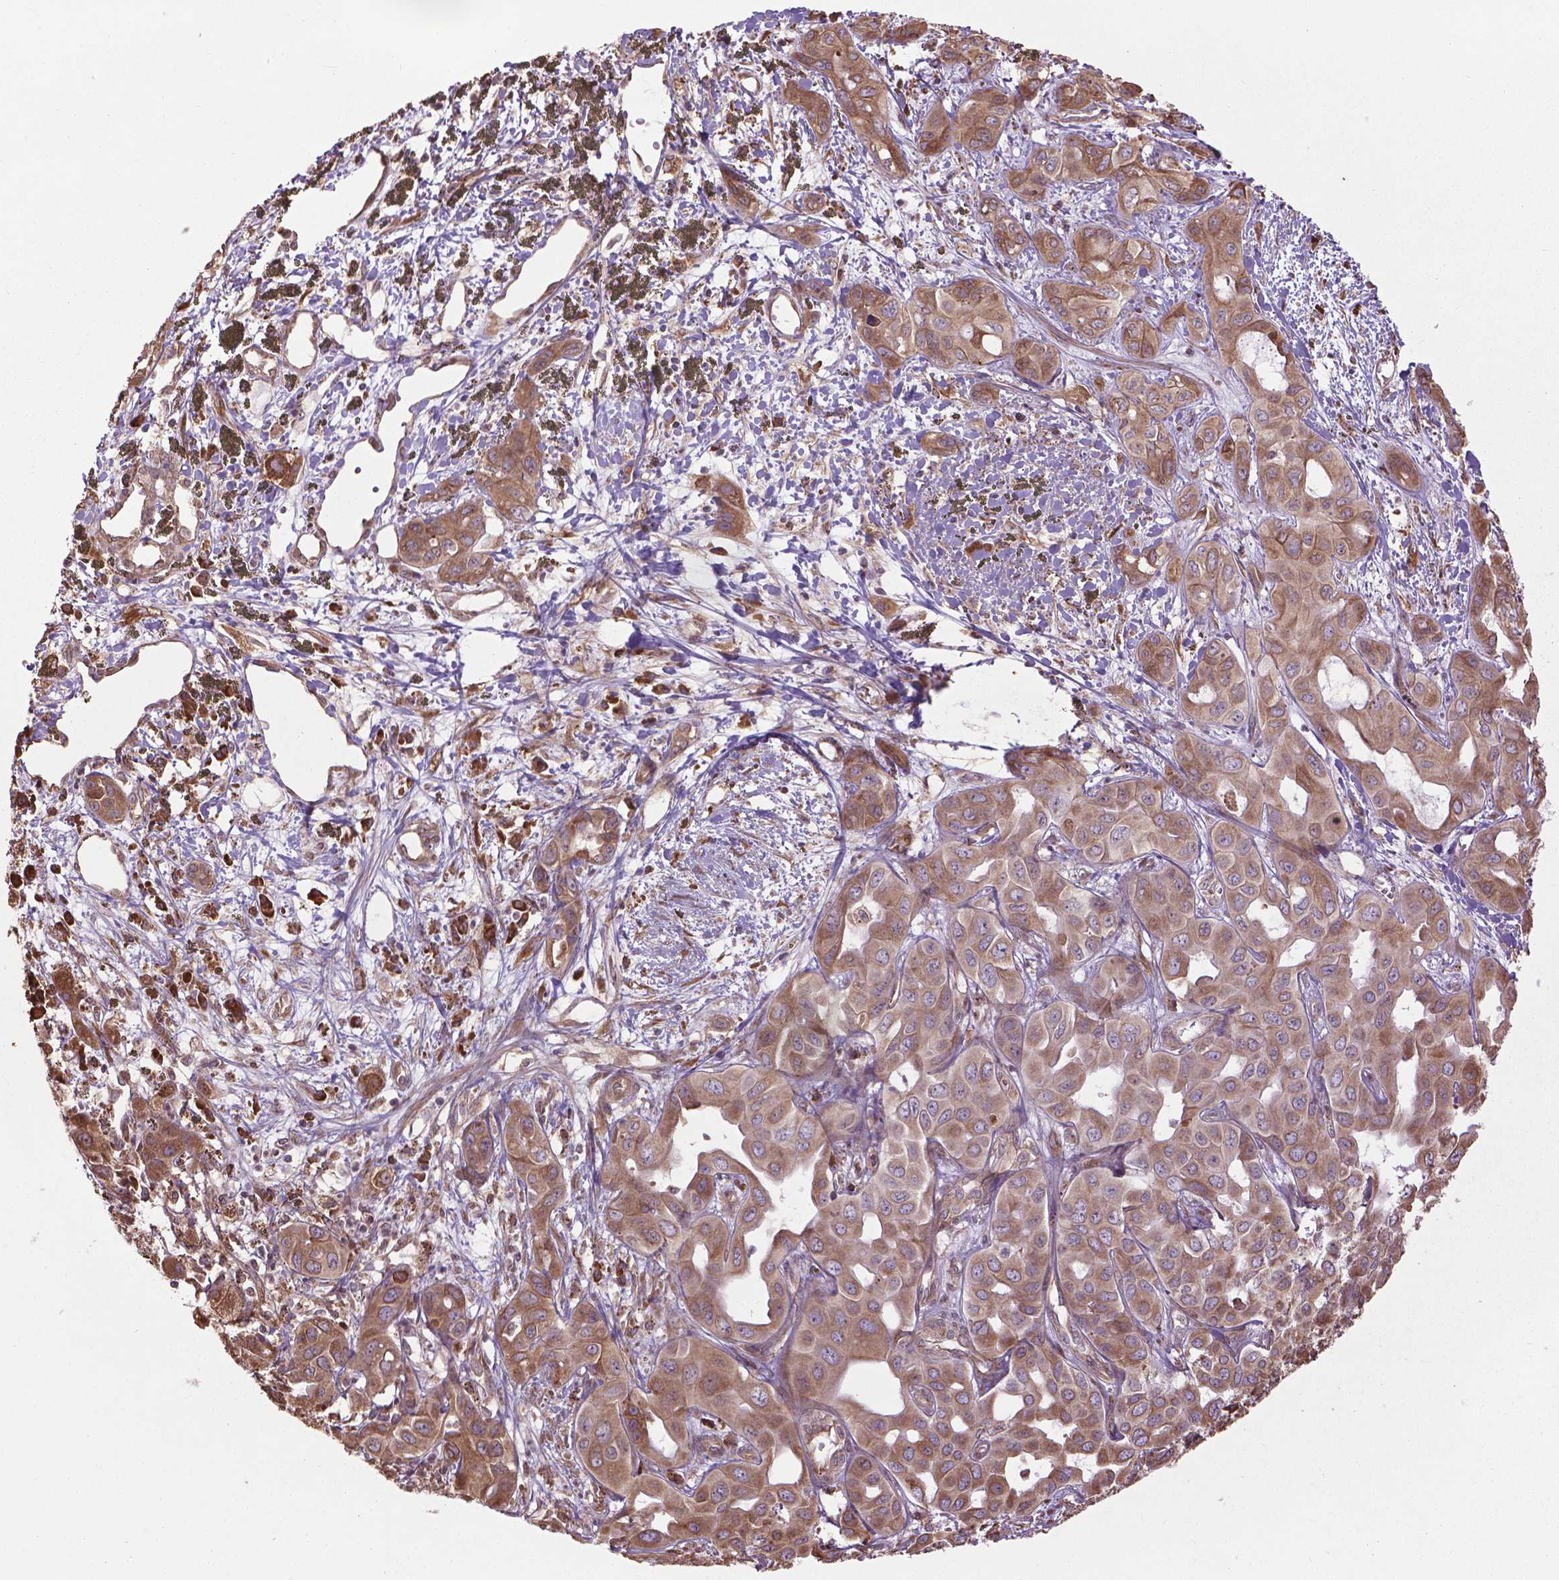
{"staining": {"intensity": "moderate", "quantity": ">75%", "location": "cytoplasmic/membranous"}, "tissue": "liver cancer", "cell_type": "Tumor cells", "image_type": "cancer", "snomed": [{"axis": "morphology", "description": "Cholangiocarcinoma"}, {"axis": "topography", "description": "Liver"}], "caption": "Liver cancer was stained to show a protein in brown. There is medium levels of moderate cytoplasmic/membranous staining in approximately >75% of tumor cells.", "gene": "GAS1", "patient": {"sex": "female", "age": 60}}